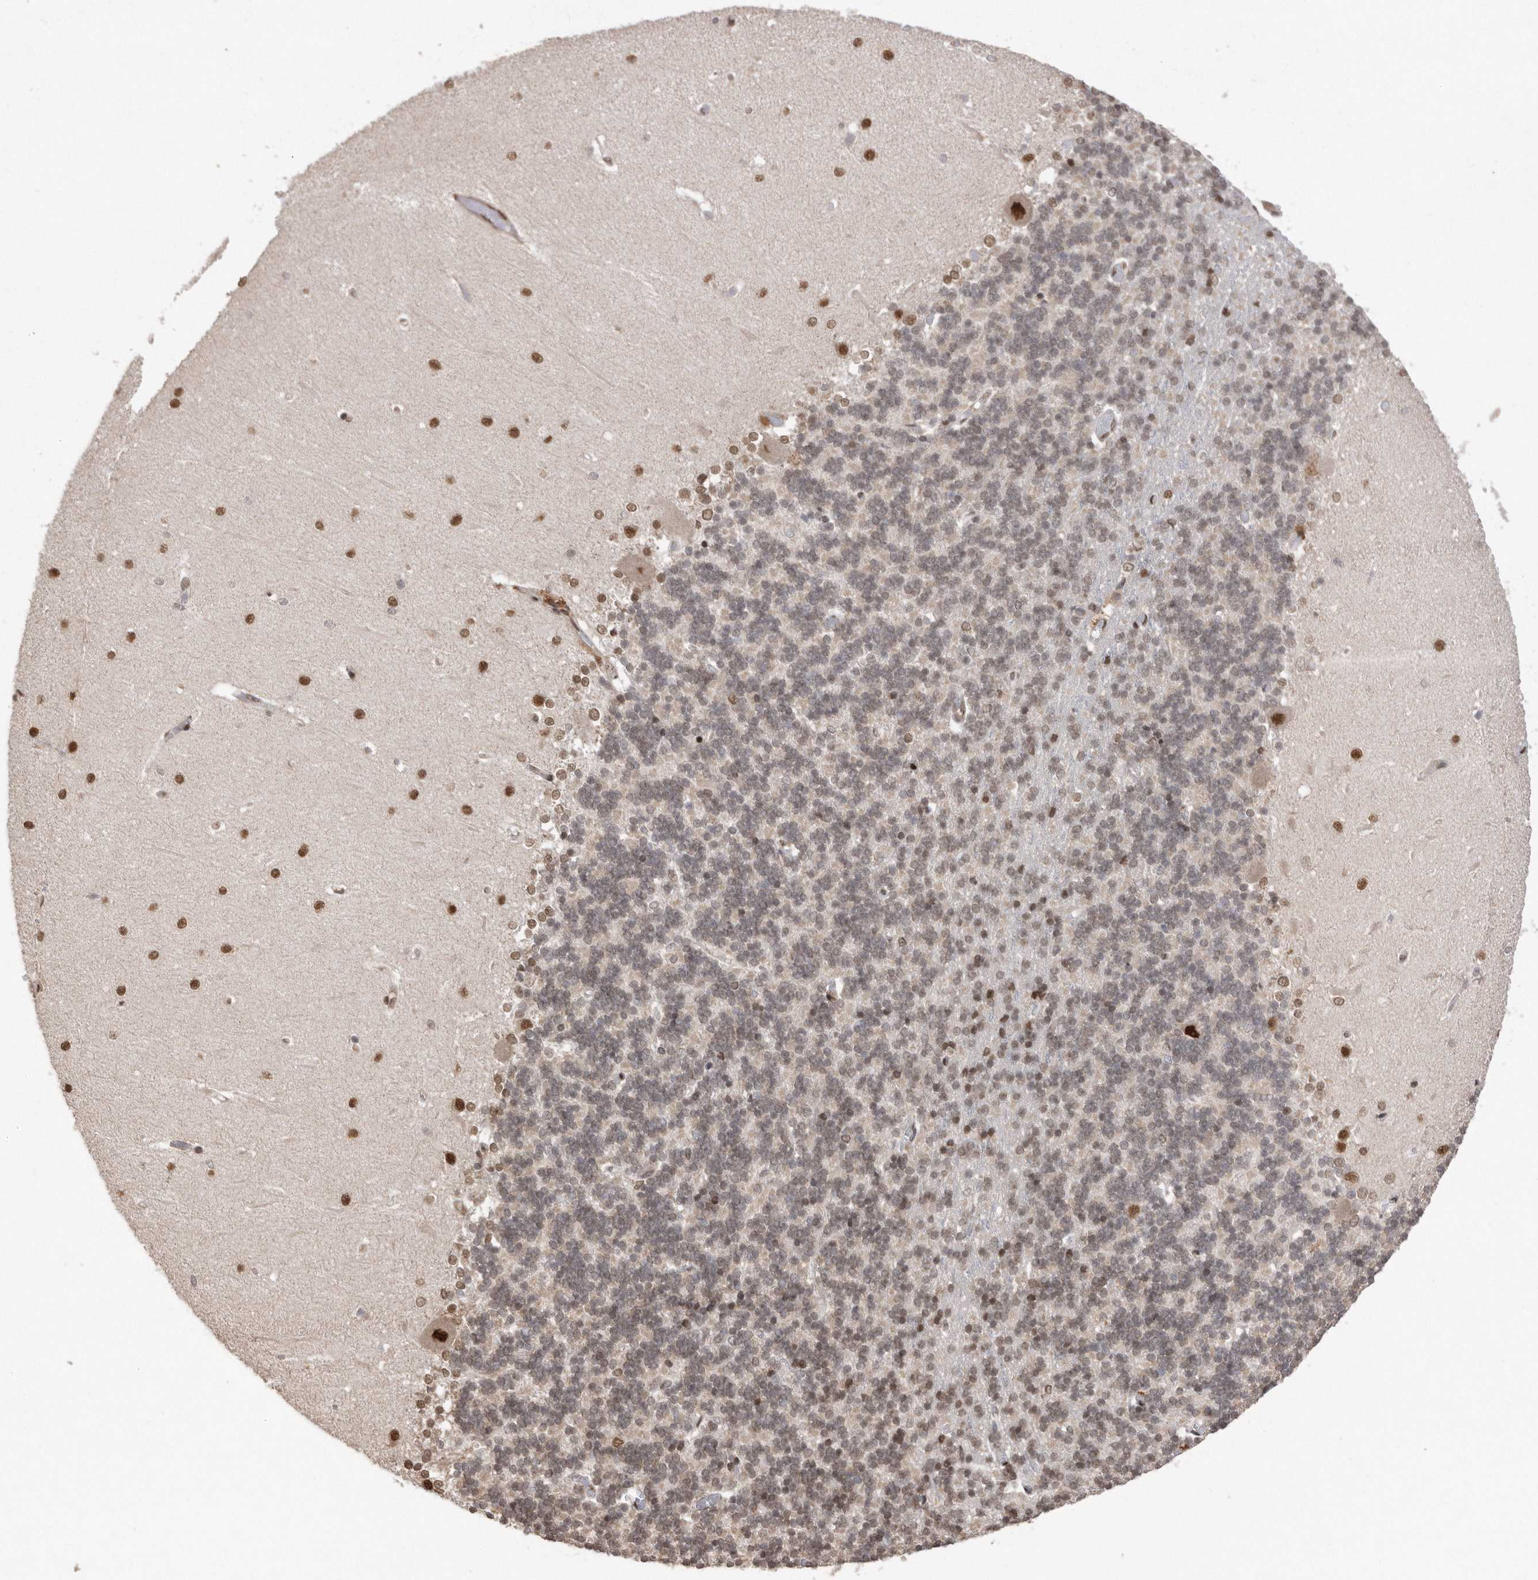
{"staining": {"intensity": "weak", "quantity": ">75%", "location": "nuclear"}, "tissue": "cerebellum", "cell_type": "Cells in granular layer", "image_type": "normal", "snomed": [{"axis": "morphology", "description": "Normal tissue, NOS"}, {"axis": "topography", "description": "Cerebellum"}], "caption": "Human cerebellum stained with a protein marker shows weak staining in cells in granular layer.", "gene": "TDRD3", "patient": {"sex": "male", "age": 37}}